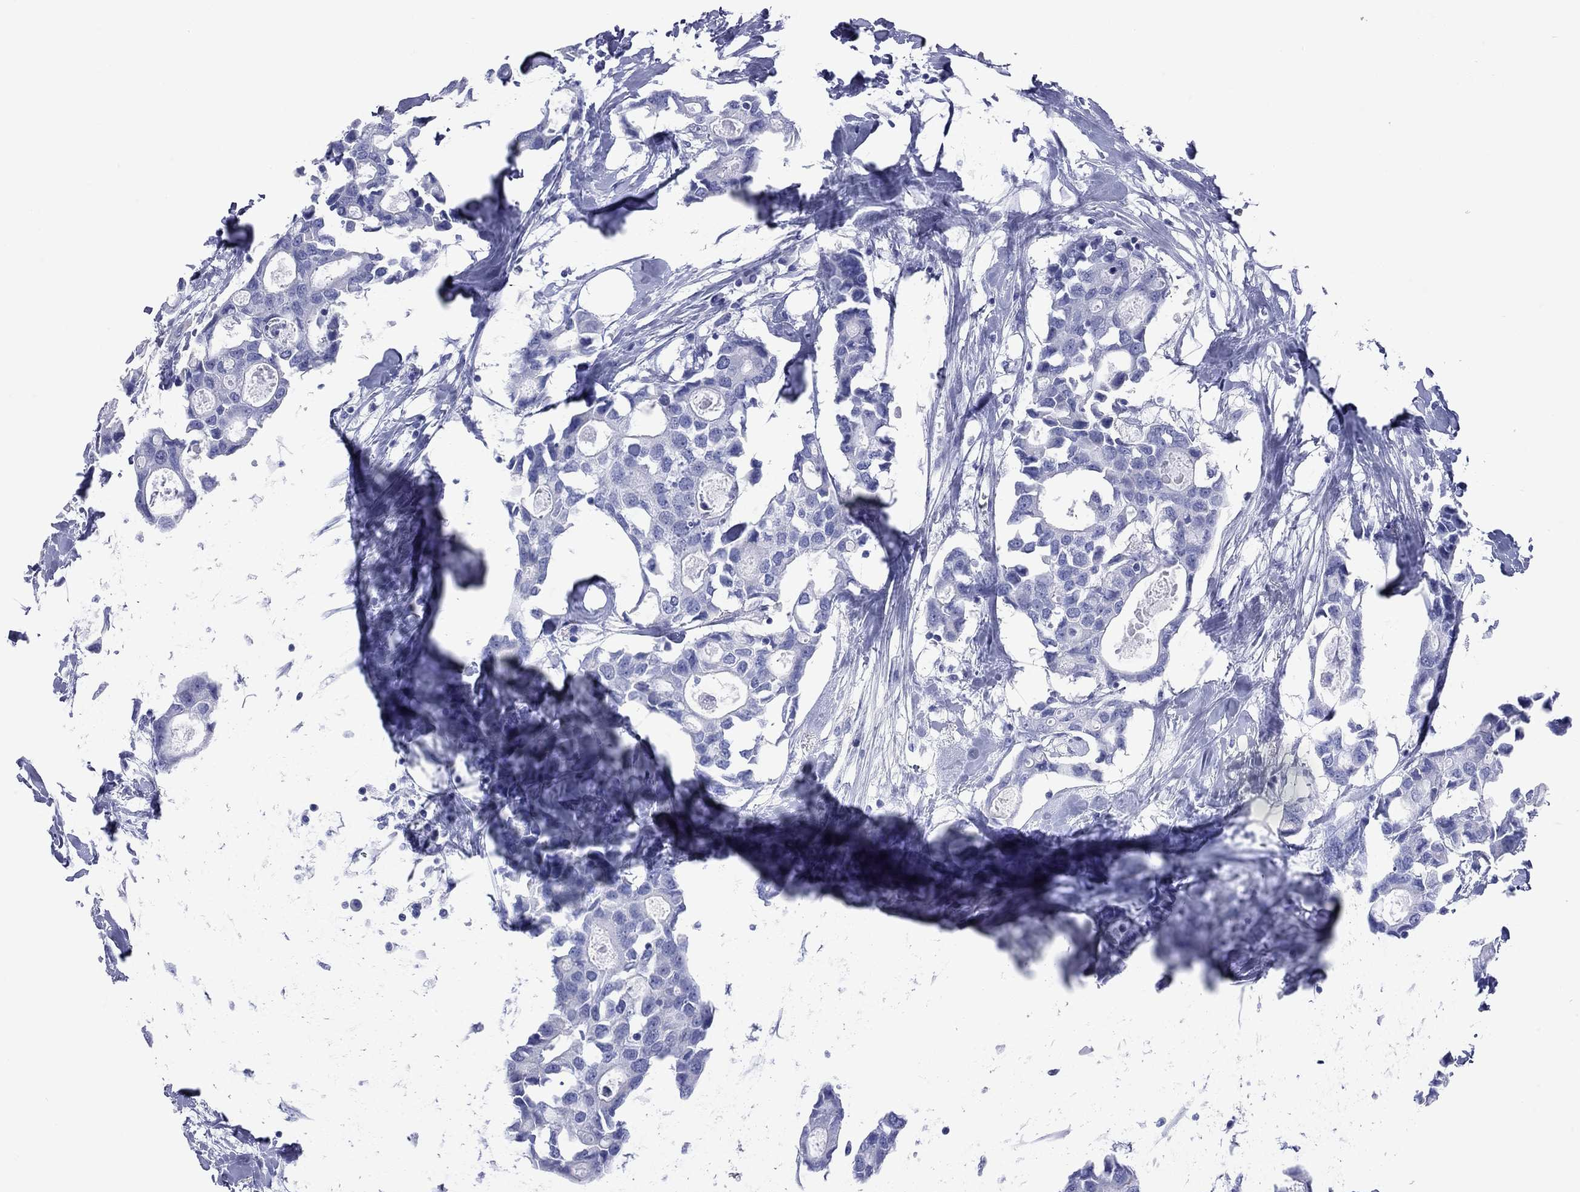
{"staining": {"intensity": "negative", "quantity": "none", "location": "none"}, "tissue": "breast cancer", "cell_type": "Tumor cells", "image_type": "cancer", "snomed": [{"axis": "morphology", "description": "Duct carcinoma"}, {"axis": "topography", "description": "Breast"}], "caption": "A micrograph of human breast cancer (intraductal carcinoma) is negative for staining in tumor cells. (DAB IHC, high magnification).", "gene": "VSIG10", "patient": {"sex": "female", "age": 83}}